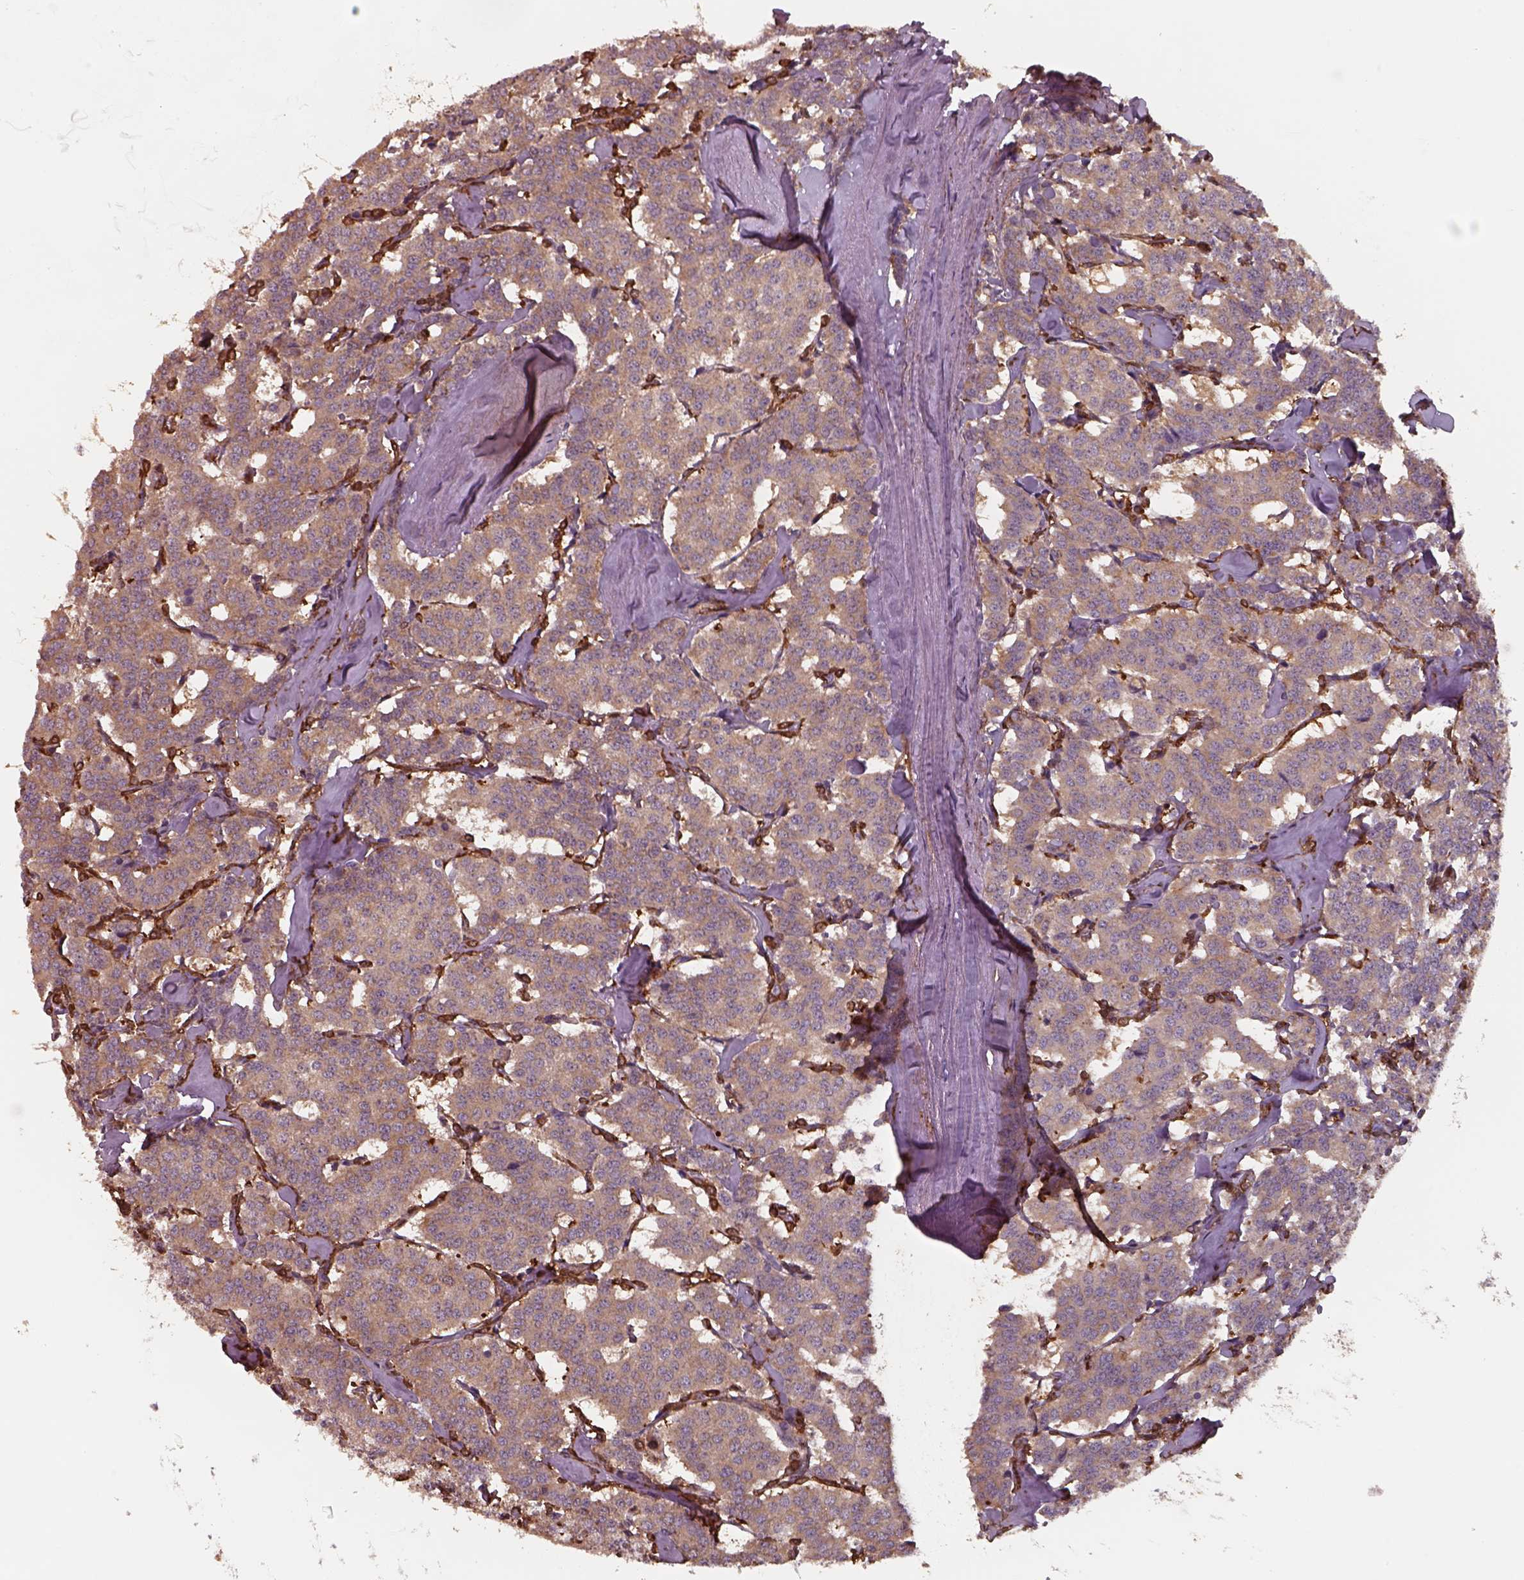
{"staining": {"intensity": "moderate", "quantity": ">75%", "location": "cytoplasmic/membranous"}, "tissue": "carcinoid", "cell_type": "Tumor cells", "image_type": "cancer", "snomed": [{"axis": "morphology", "description": "Carcinoid, malignant, NOS"}, {"axis": "topography", "description": "Lung"}], "caption": "Immunohistochemical staining of human carcinoid displays medium levels of moderate cytoplasmic/membranous expression in approximately >75% of tumor cells.", "gene": "ISYNA1", "patient": {"sex": "female", "age": 46}}